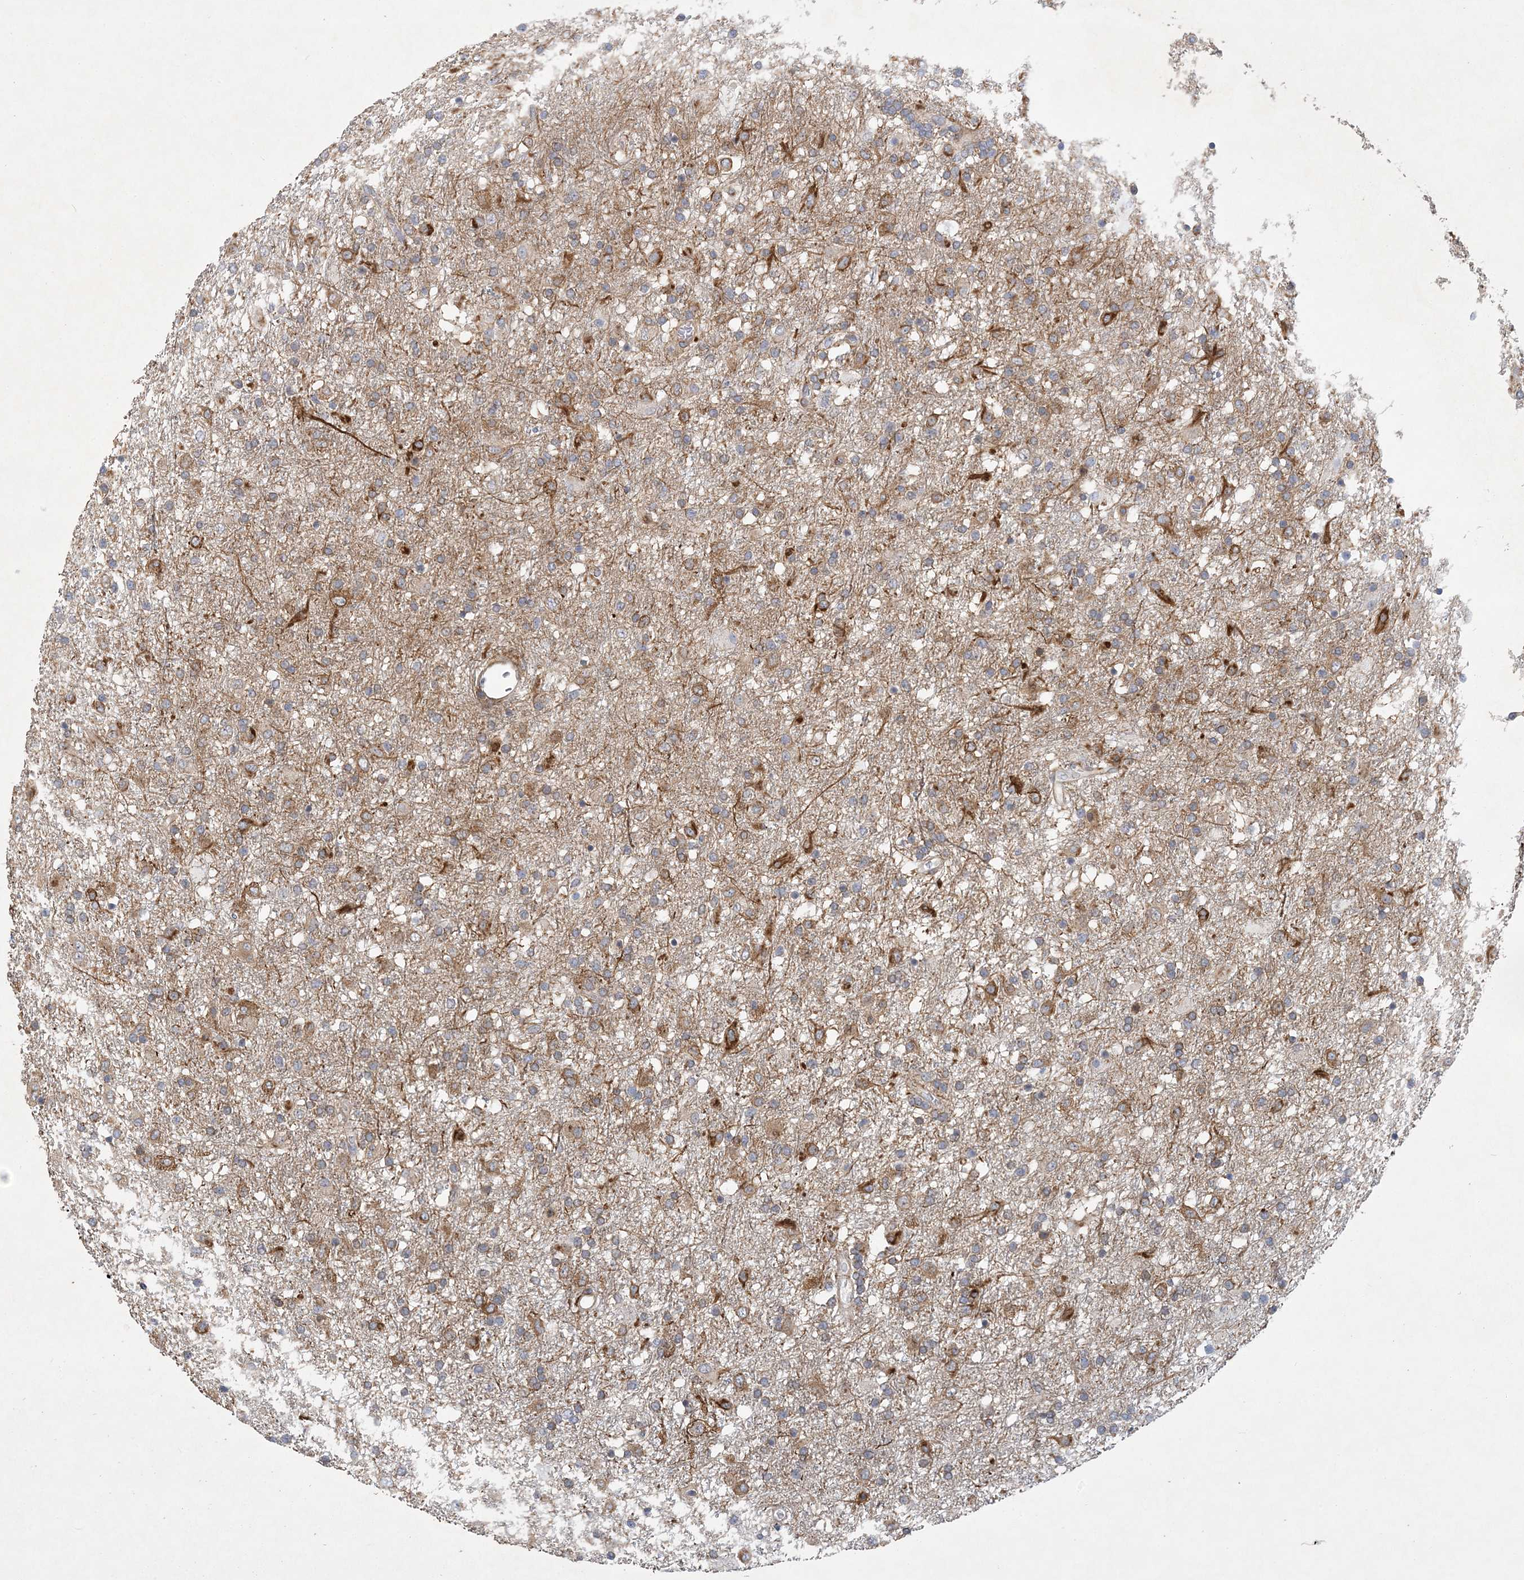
{"staining": {"intensity": "moderate", "quantity": "<25%", "location": "cytoplasmic/membranous"}, "tissue": "glioma", "cell_type": "Tumor cells", "image_type": "cancer", "snomed": [{"axis": "morphology", "description": "Glioma, malignant, Low grade"}, {"axis": "topography", "description": "Brain"}], "caption": "Immunohistochemistry (IHC) image of neoplastic tissue: low-grade glioma (malignant) stained using immunohistochemistry exhibits low levels of moderate protein expression localized specifically in the cytoplasmic/membranous of tumor cells, appearing as a cytoplasmic/membranous brown color.", "gene": "MAP4K5", "patient": {"sex": "male", "age": 65}}